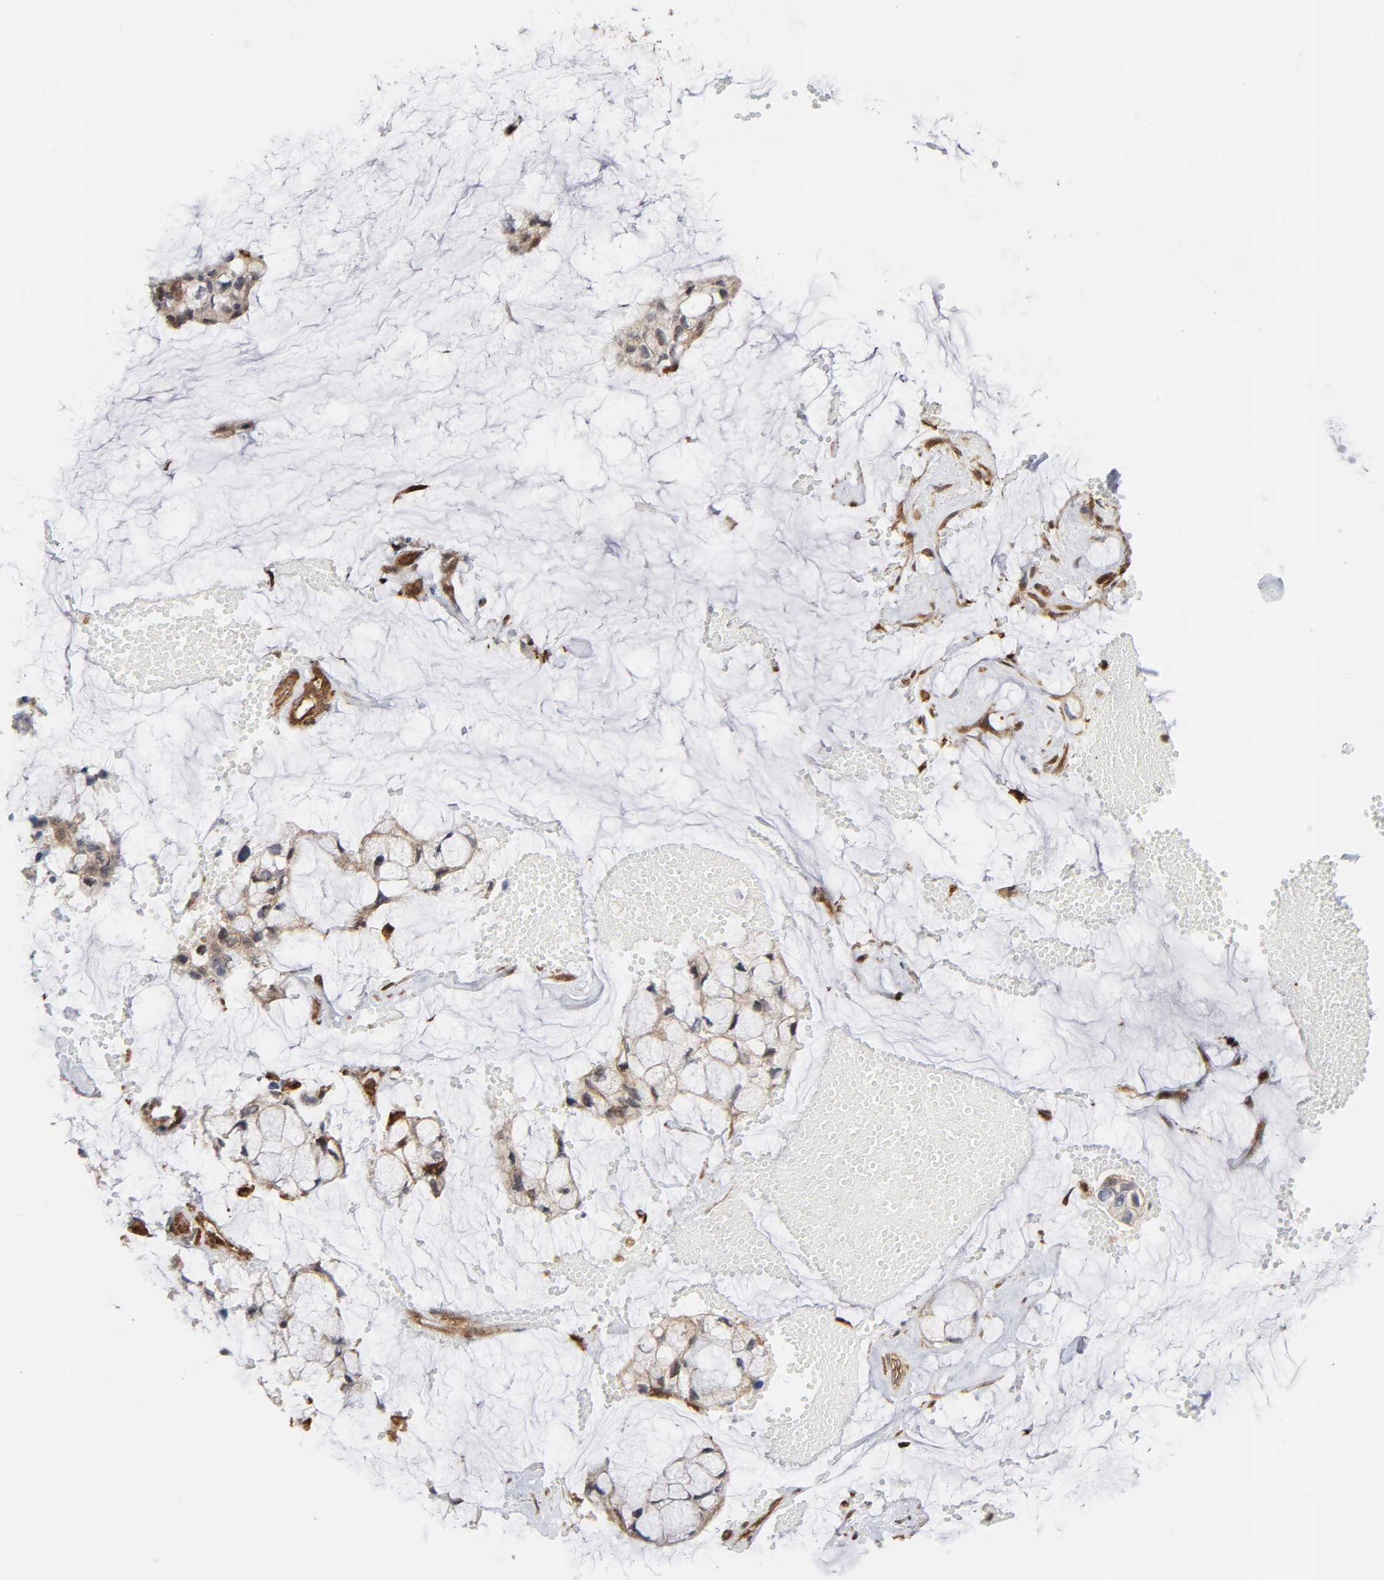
{"staining": {"intensity": "weak", "quantity": ">75%", "location": "cytoplasmic/membranous"}, "tissue": "ovarian cancer", "cell_type": "Tumor cells", "image_type": "cancer", "snomed": [{"axis": "morphology", "description": "Cystadenocarcinoma, mucinous, NOS"}, {"axis": "topography", "description": "Ovary"}], "caption": "This micrograph demonstrates IHC staining of human ovarian cancer, with low weak cytoplasmic/membranous staining in approximately >75% of tumor cells.", "gene": "MAPK1", "patient": {"sex": "female", "age": 39}}